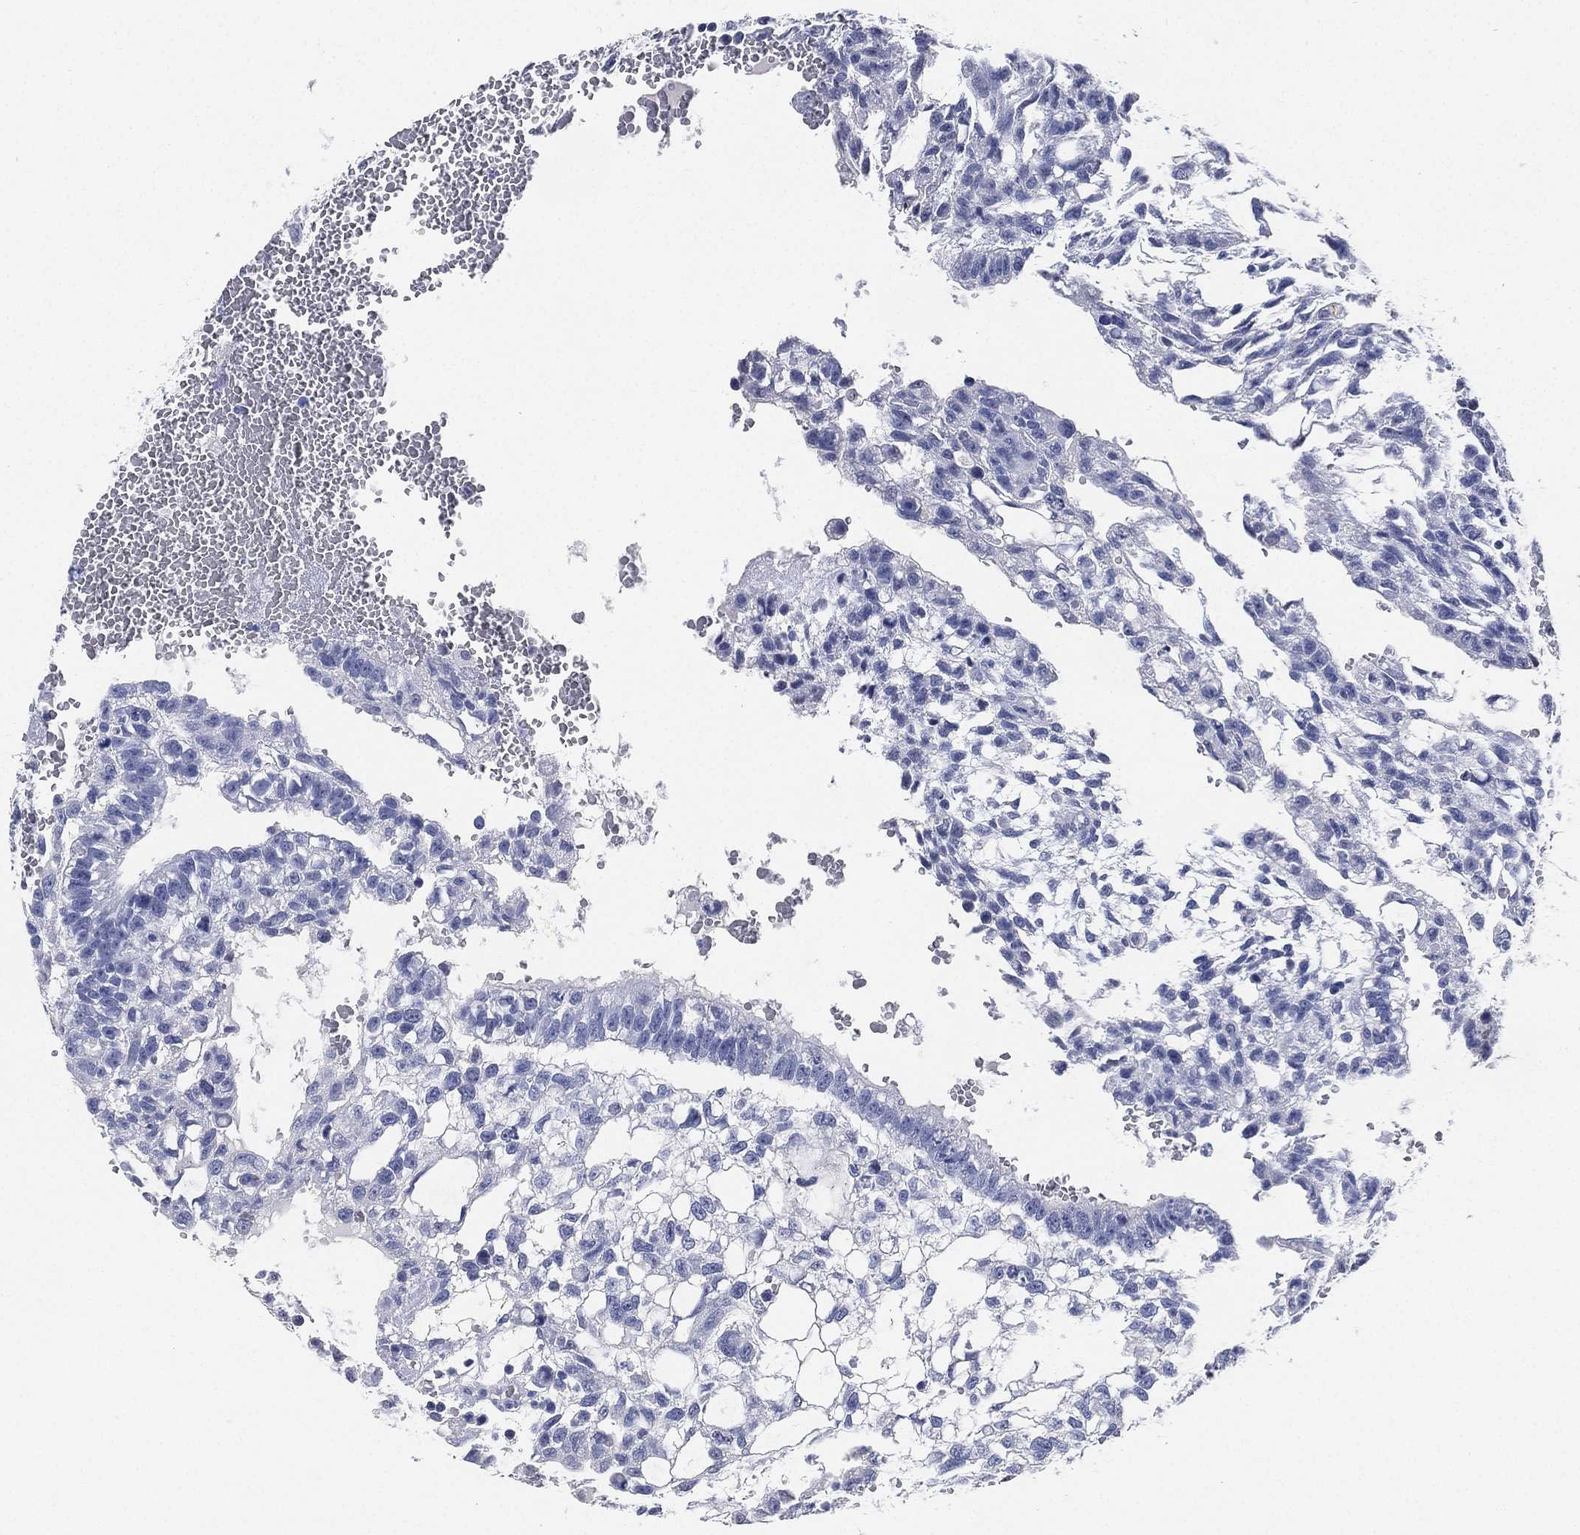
{"staining": {"intensity": "negative", "quantity": "none", "location": "none"}, "tissue": "testis cancer", "cell_type": "Tumor cells", "image_type": "cancer", "snomed": [{"axis": "morphology", "description": "Carcinoma, Embryonal, NOS"}, {"axis": "topography", "description": "Testis"}], "caption": "Human testis embryonal carcinoma stained for a protein using immunohistochemistry shows no expression in tumor cells.", "gene": "IYD", "patient": {"sex": "male", "age": 32}}